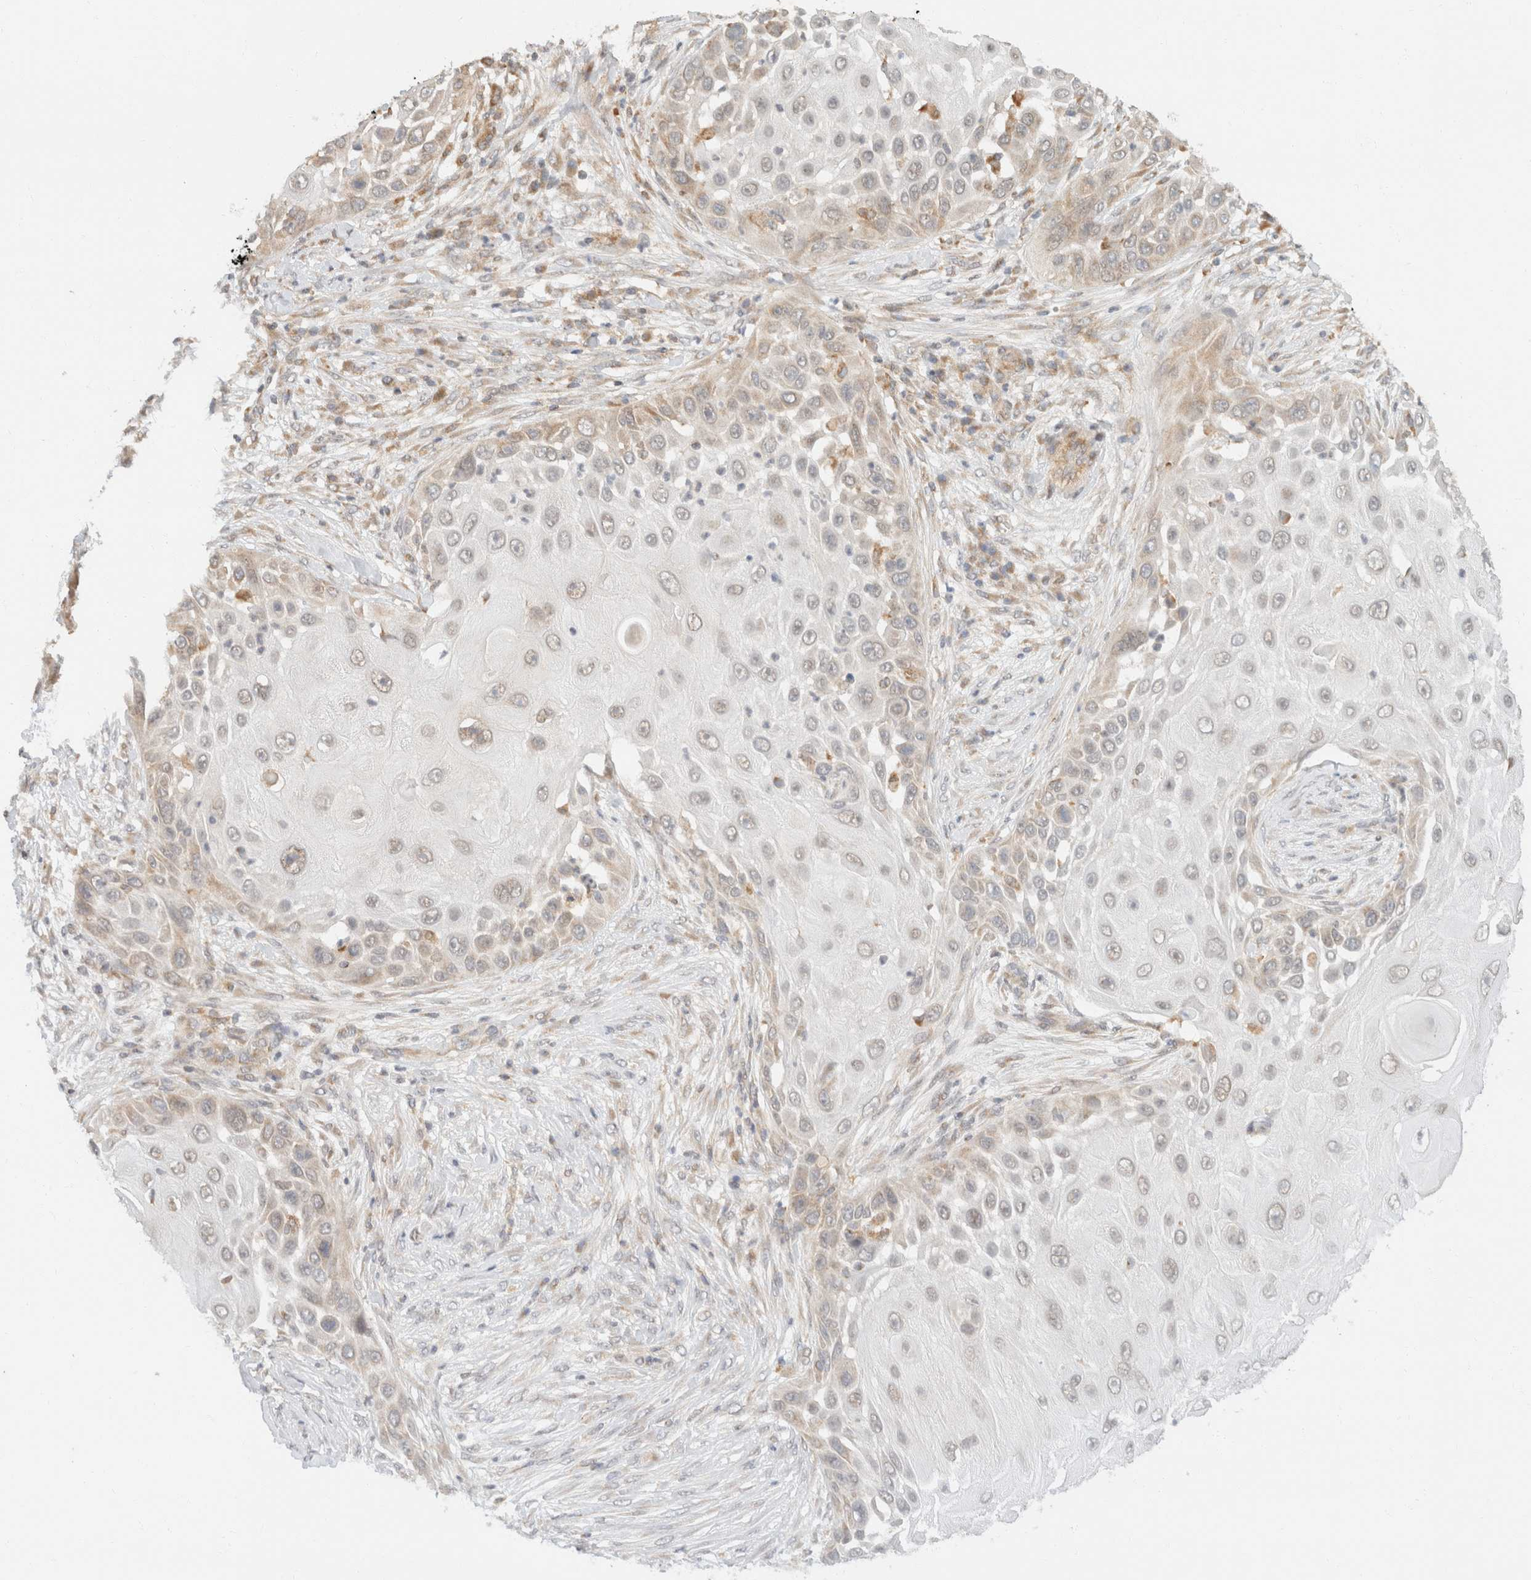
{"staining": {"intensity": "weak", "quantity": "<25%", "location": "cytoplasmic/membranous"}, "tissue": "skin cancer", "cell_type": "Tumor cells", "image_type": "cancer", "snomed": [{"axis": "morphology", "description": "Squamous cell carcinoma, NOS"}, {"axis": "topography", "description": "Skin"}], "caption": "Human skin cancer (squamous cell carcinoma) stained for a protein using IHC shows no staining in tumor cells.", "gene": "TACC1", "patient": {"sex": "female", "age": 44}}